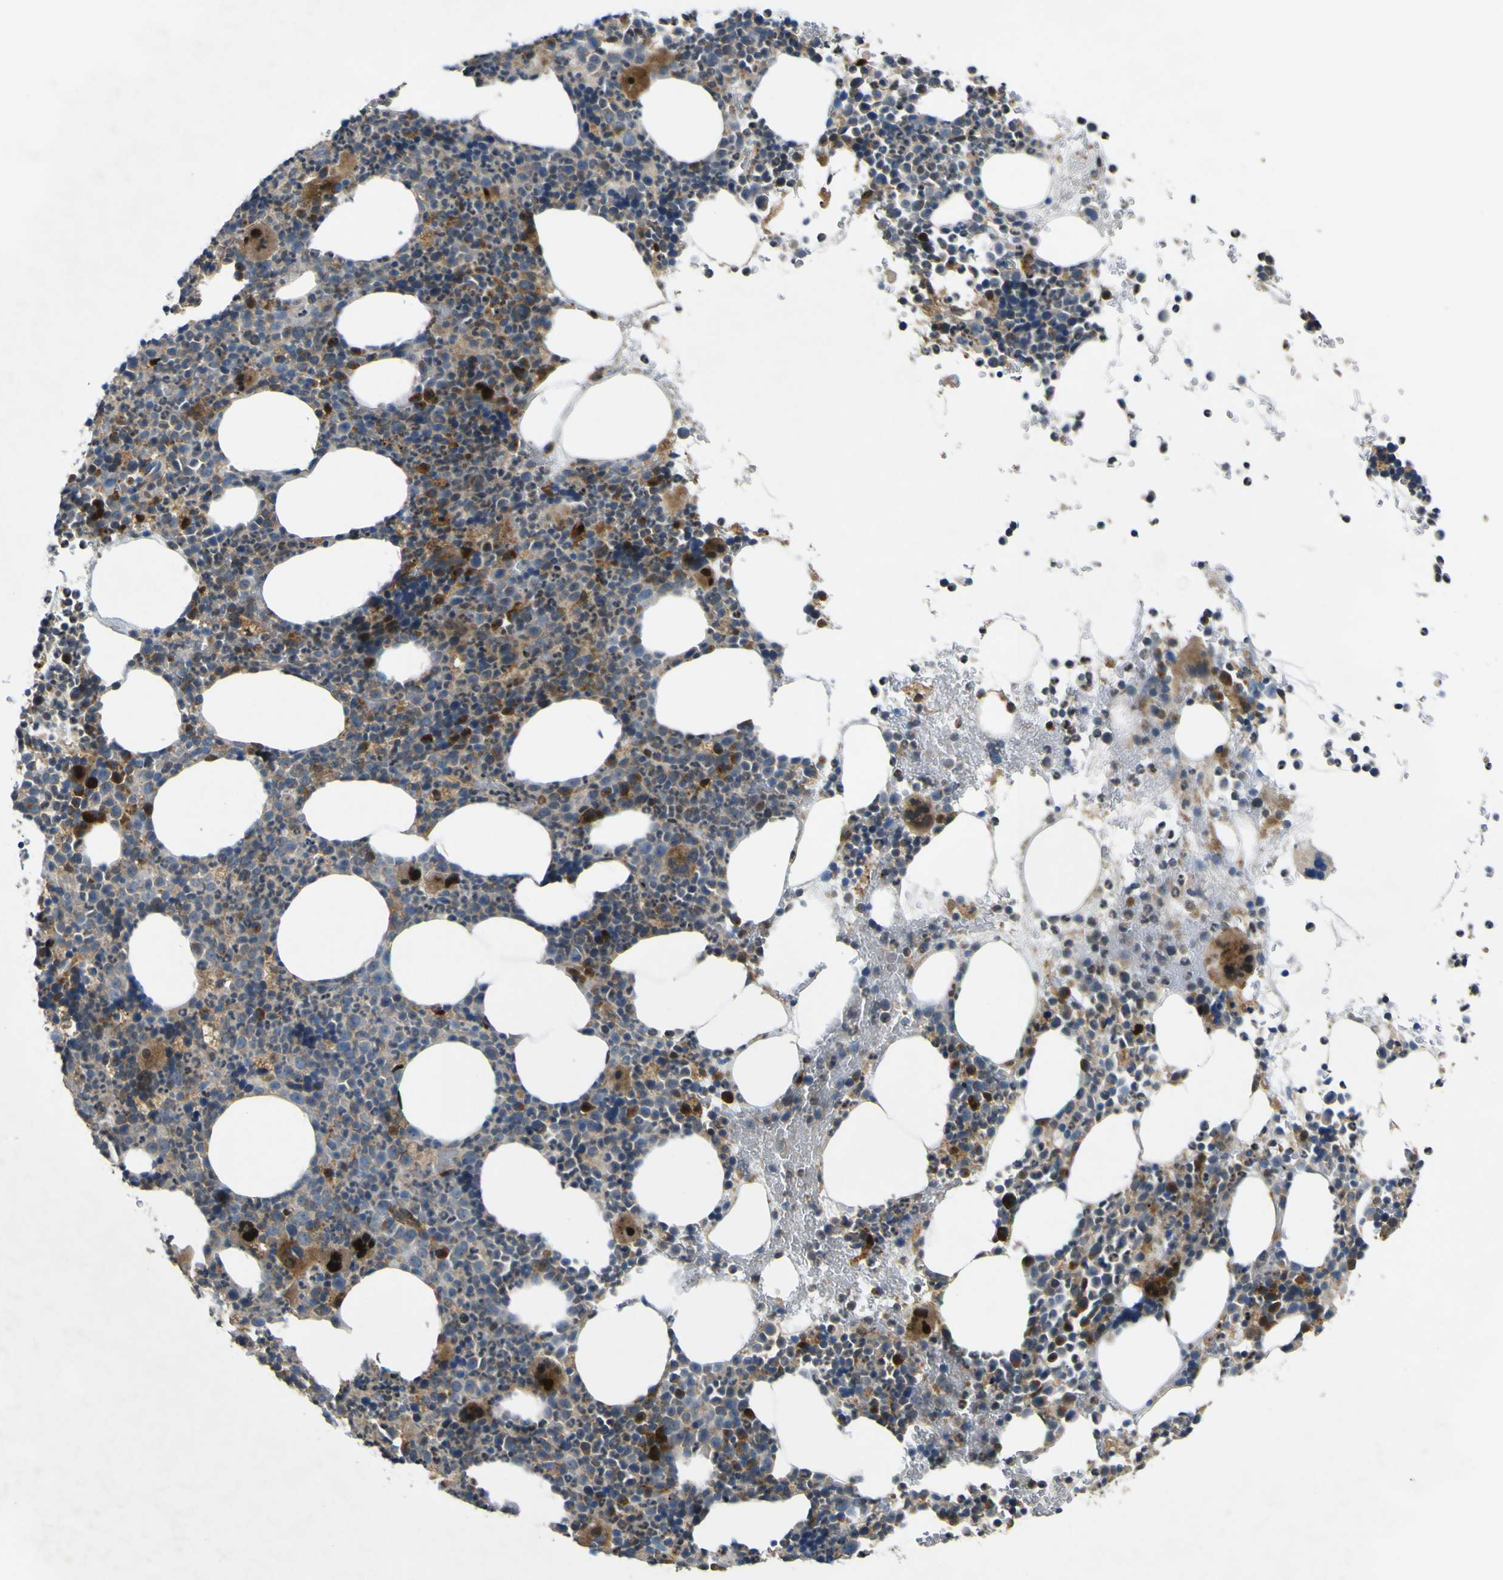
{"staining": {"intensity": "strong", "quantity": "25%-75%", "location": "cytoplasmic/membranous,nuclear"}, "tissue": "bone marrow", "cell_type": "Hematopoietic cells", "image_type": "normal", "snomed": [{"axis": "morphology", "description": "Normal tissue, NOS"}, {"axis": "morphology", "description": "Inflammation, NOS"}, {"axis": "topography", "description": "Bone marrow"}], "caption": "IHC staining of unremarkable bone marrow, which reveals high levels of strong cytoplasmic/membranous,nuclear staining in approximately 25%-75% of hematopoietic cells indicating strong cytoplasmic/membranous,nuclear protein staining. The staining was performed using DAB (brown) for protein detection and nuclei were counterstained in hematoxylin (blue).", "gene": "LBHD1", "patient": {"sex": "male", "age": 73}}